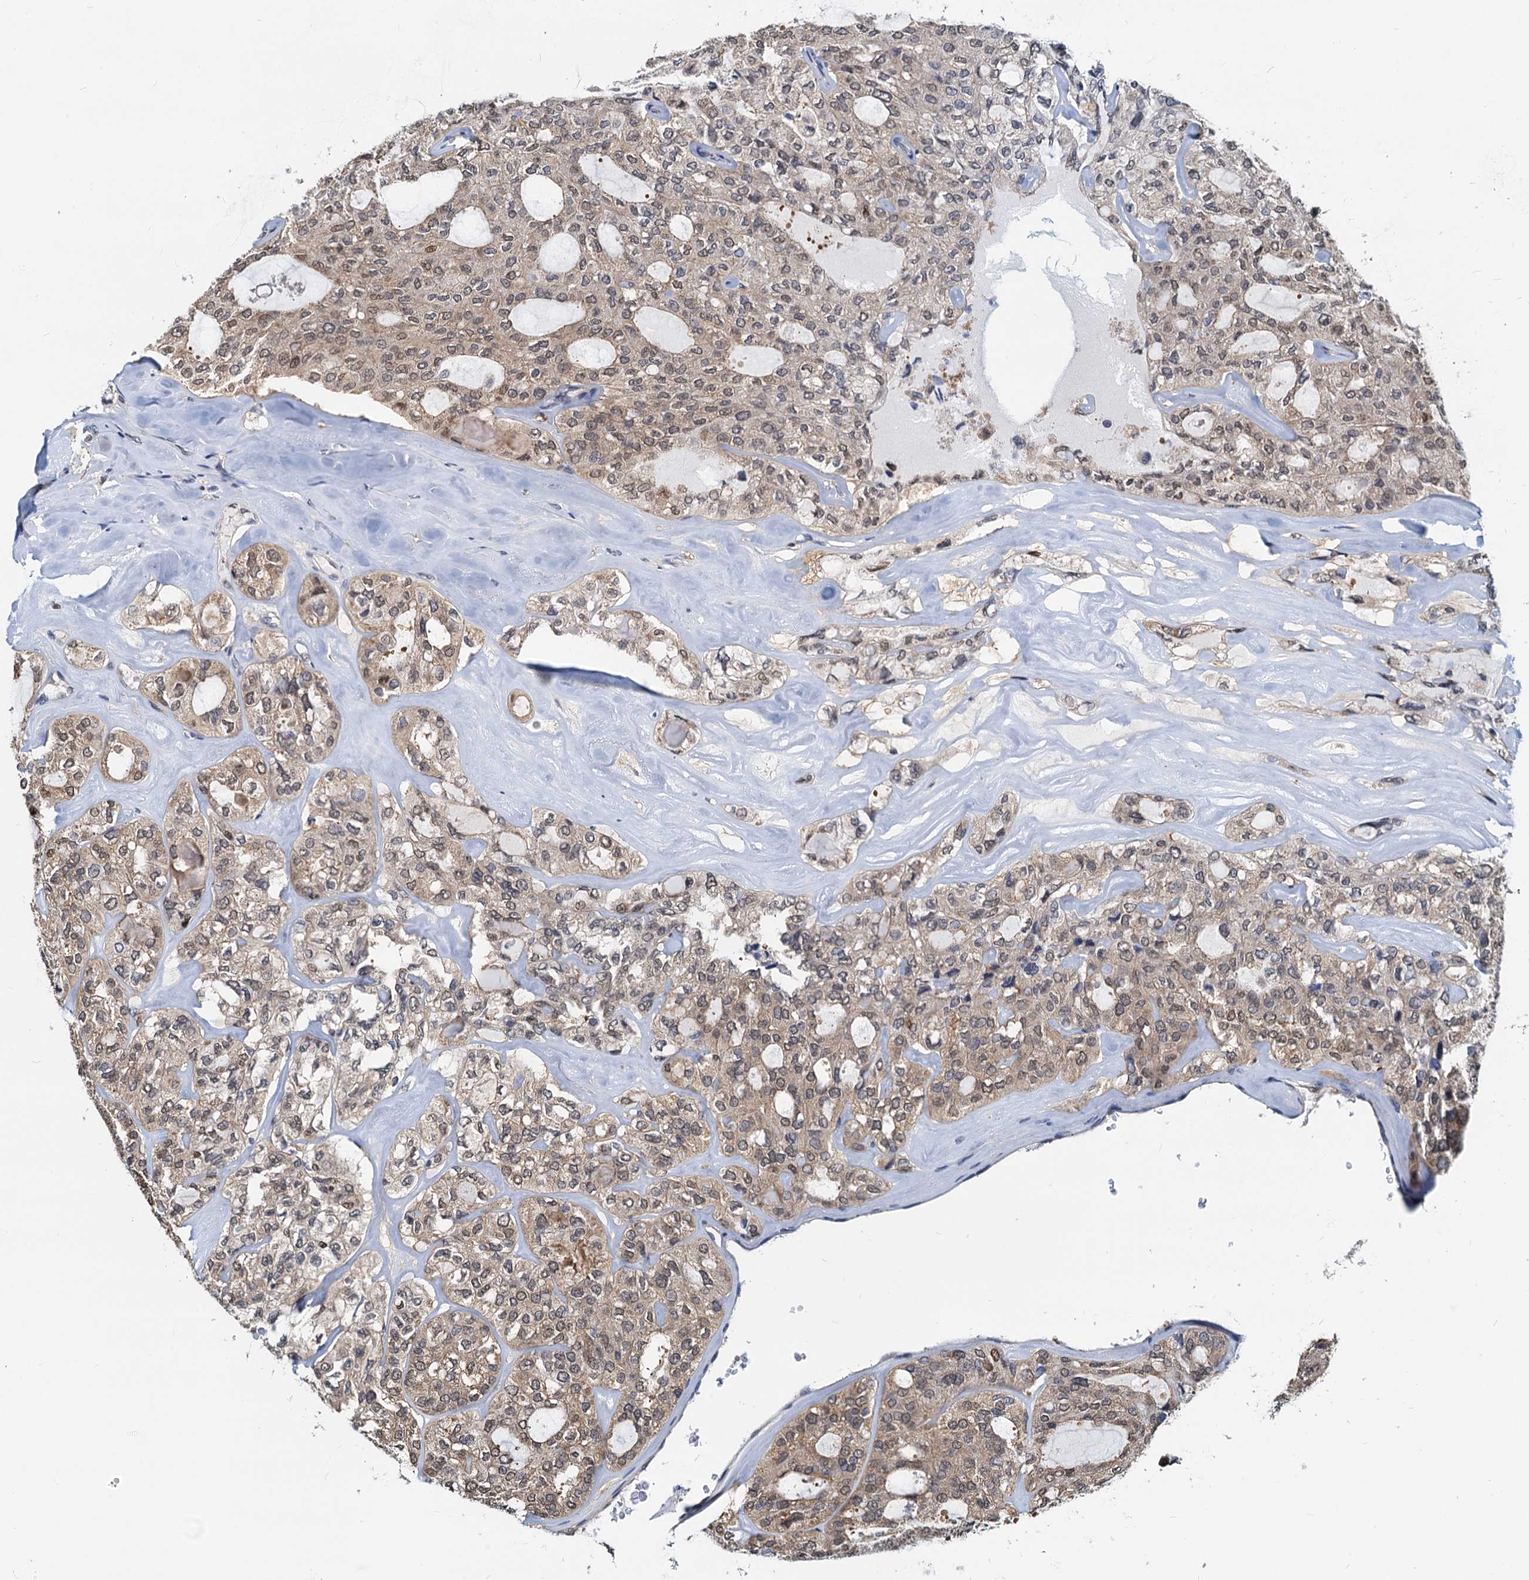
{"staining": {"intensity": "moderate", "quantity": "<25%", "location": "cytoplasmic/membranous,nuclear"}, "tissue": "thyroid cancer", "cell_type": "Tumor cells", "image_type": "cancer", "snomed": [{"axis": "morphology", "description": "Follicular adenoma carcinoma, NOS"}, {"axis": "topography", "description": "Thyroid gland"}], "caption": "Thyroid follicular adenoma carcinoma stained with a protein marker reveals moderate staining in tumor cells.", "gene": "PTGES3", "patient": {"sex": "male", "age": 75}}